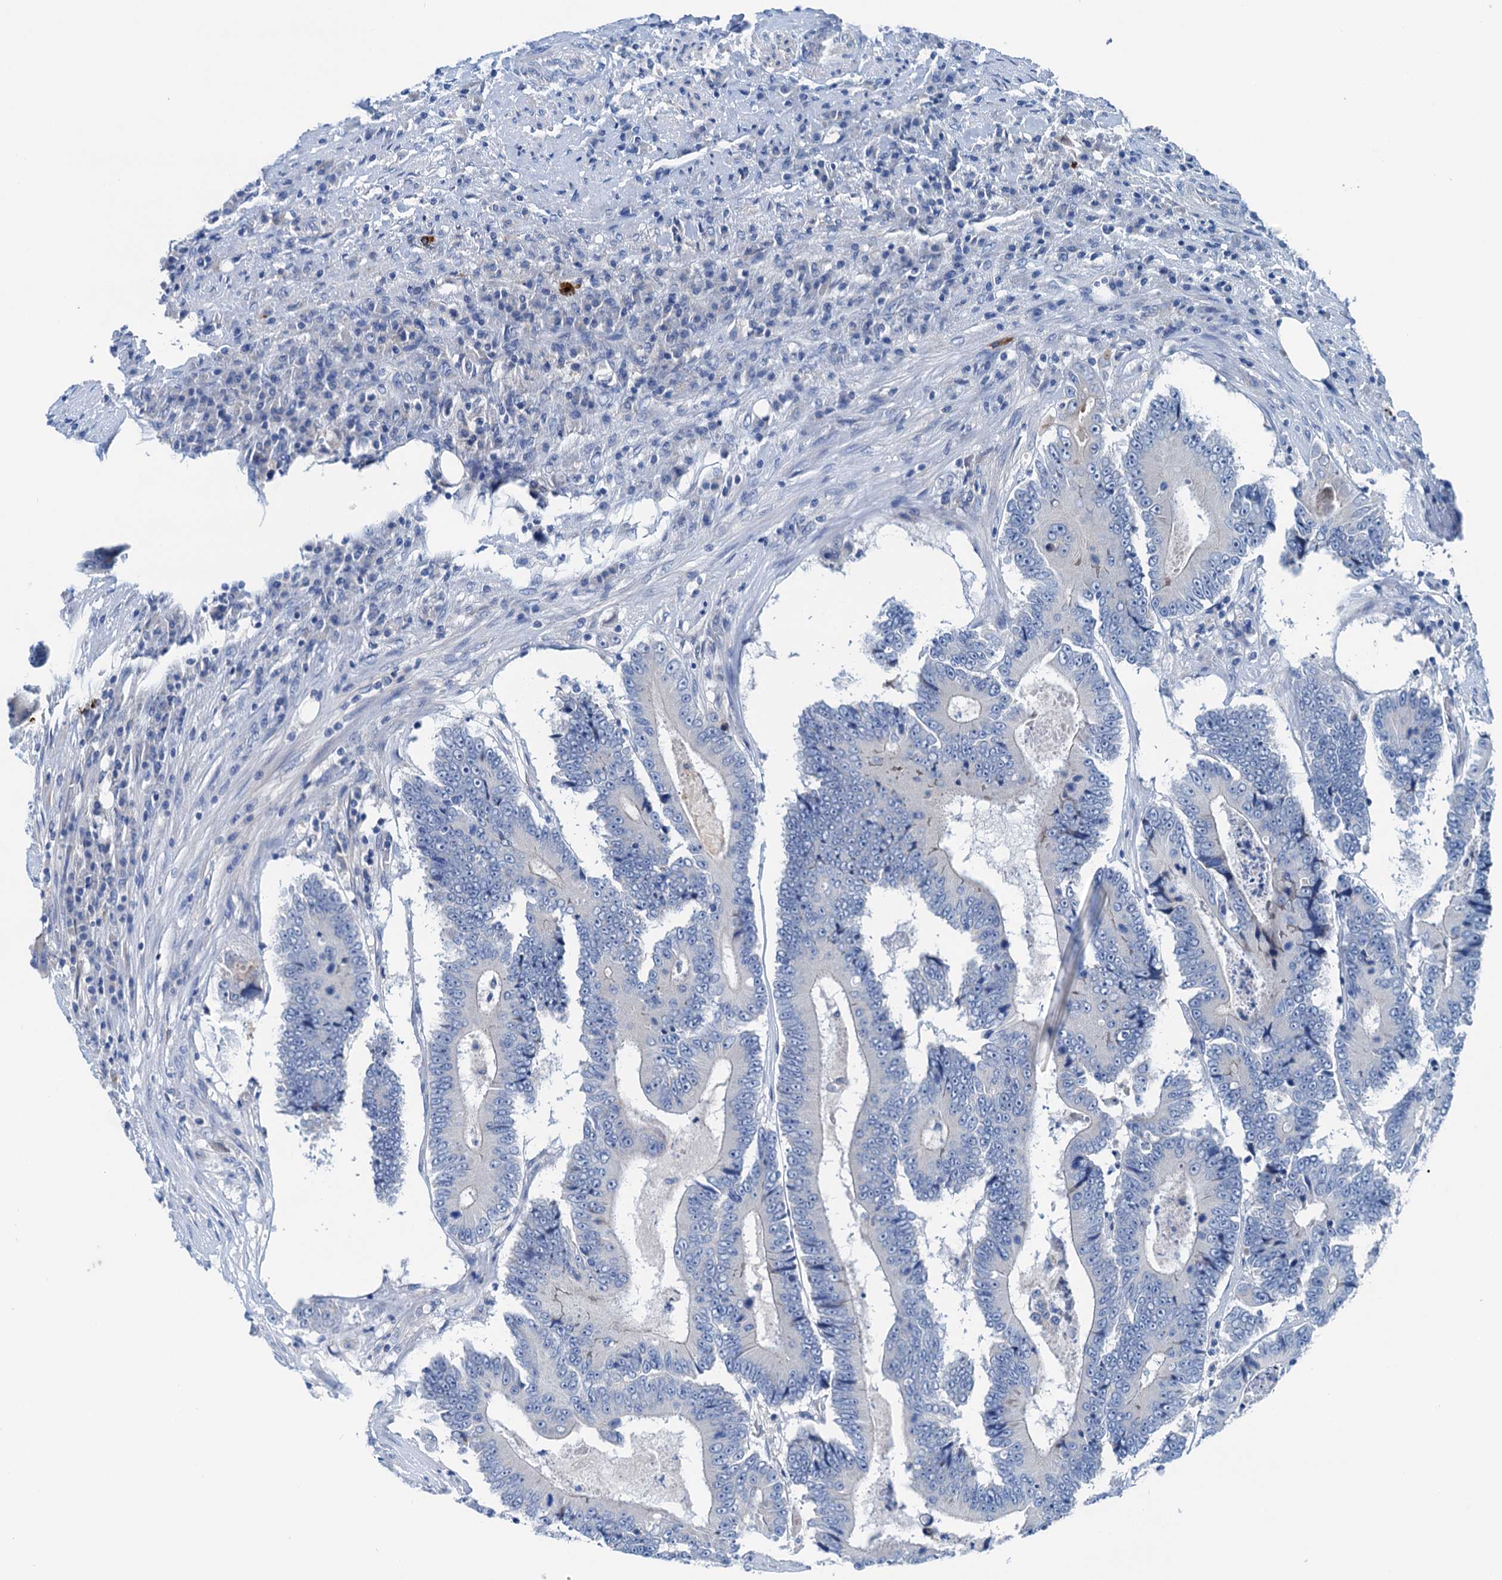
{"staining": {"intensity": "negative", "quantity": "none", "location": "none"}, "tissue": "colorectal cancer", "cell_type": "Tumor cells", "image_type": "cancer", "snomed": [{"axis": "morphology", "description": "Adenocarcinoma, NOS"}, {"axis": "topography", "description": "Colon"}], "caption": "Protein analysis of colorectal cancer (adenocarcinoma) shows no significant positivity in tumor cells.", "gene": "KNDC1", "patient": {"sex": "male", "age": 83}}